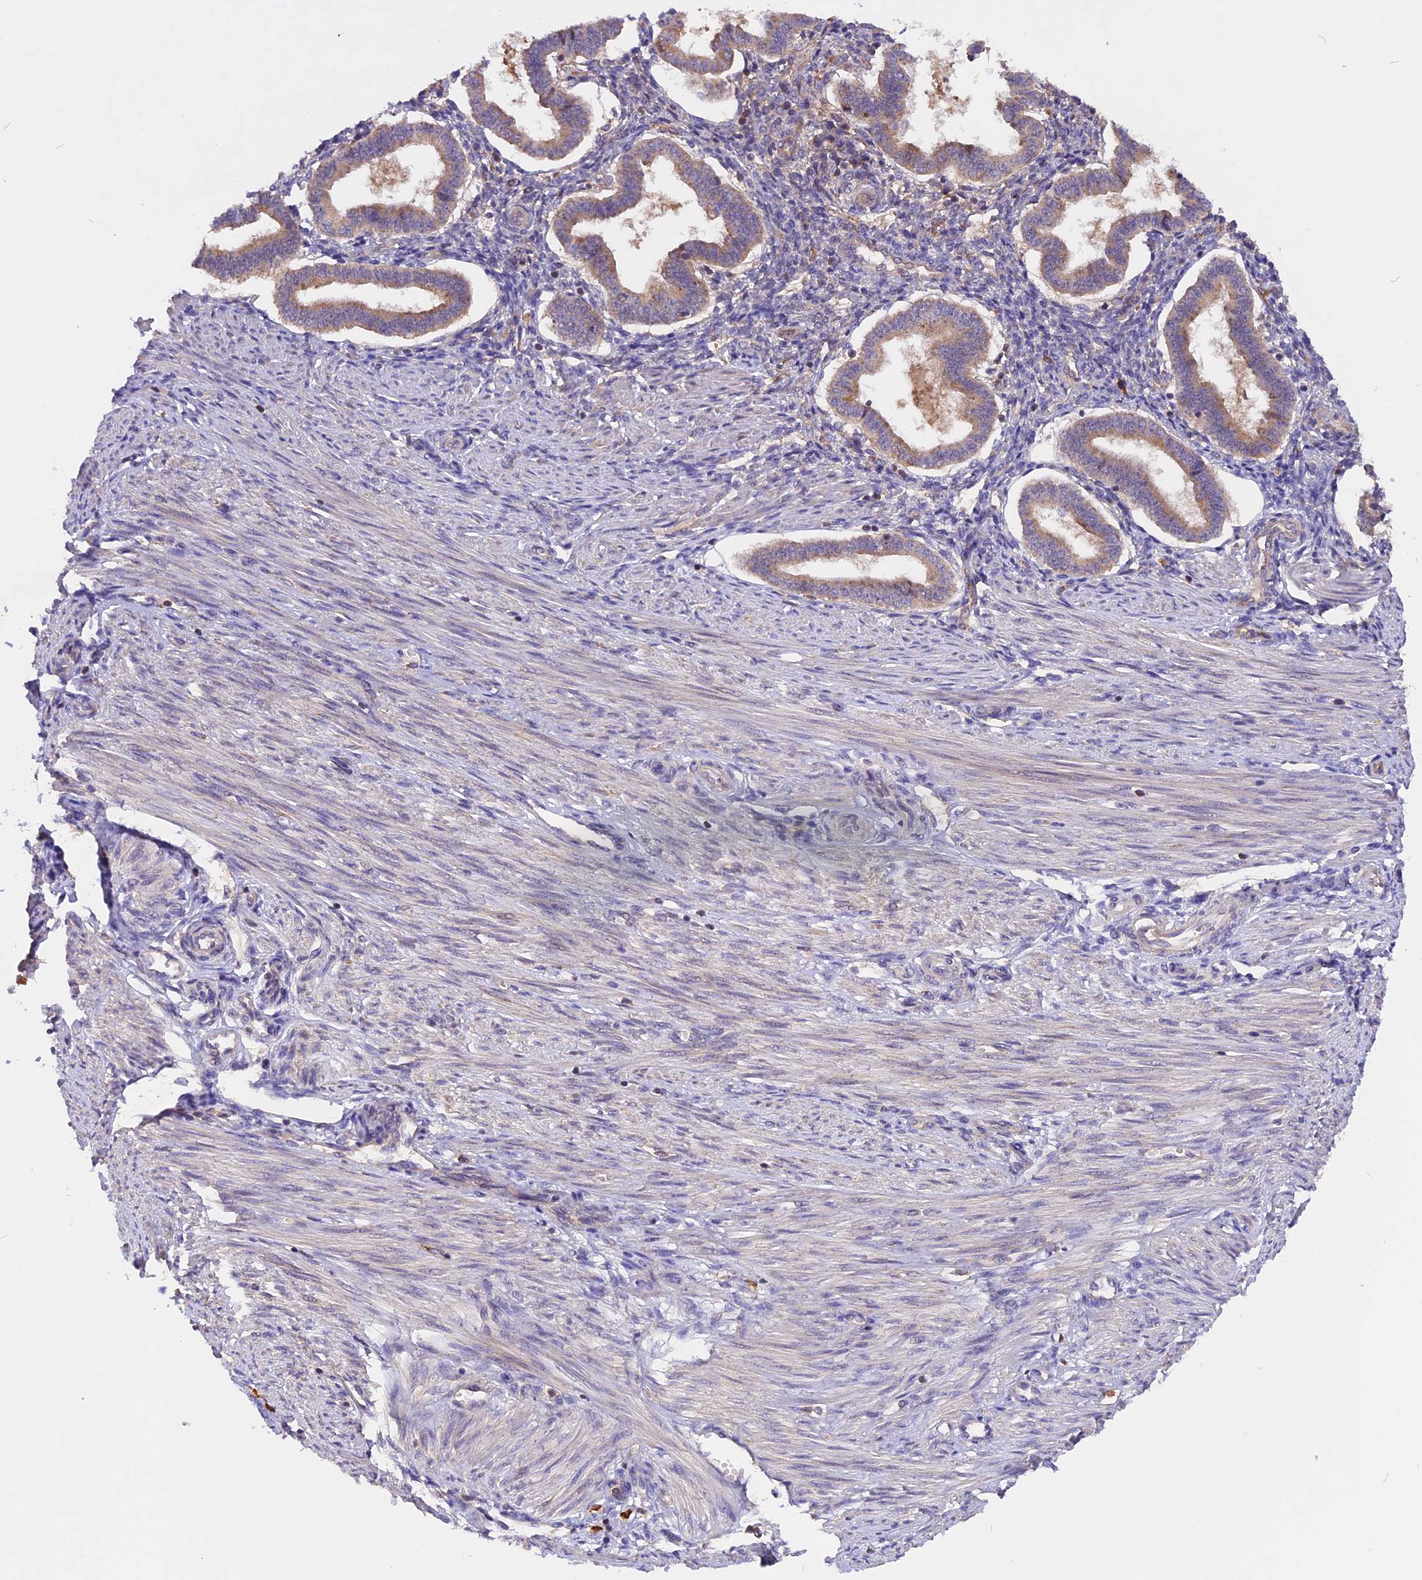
{"staining": {"intensity": "weak", "quantity": "25%-75%", "location": "cytoplasmic/membranous"}, "tissue": "endometrium", "cell_type": "Cells in endometrial stroma", "image_type": "normal", "snomed": [{"axis": "morphology", "description": "Normal tissue, NOS"}, {"axis": "topography", "description": "Endometrium"}], "caption": "IHC (DAB (3,3'-diaminobenzidine)) staining of benign human endometrium exhibits weak cytoplasmic/membranous protein staining in approximately 25%-75% of cells in endometrial stroma.", "gene": "MARK4", "patient": {"sex": "female", "age": 24}}